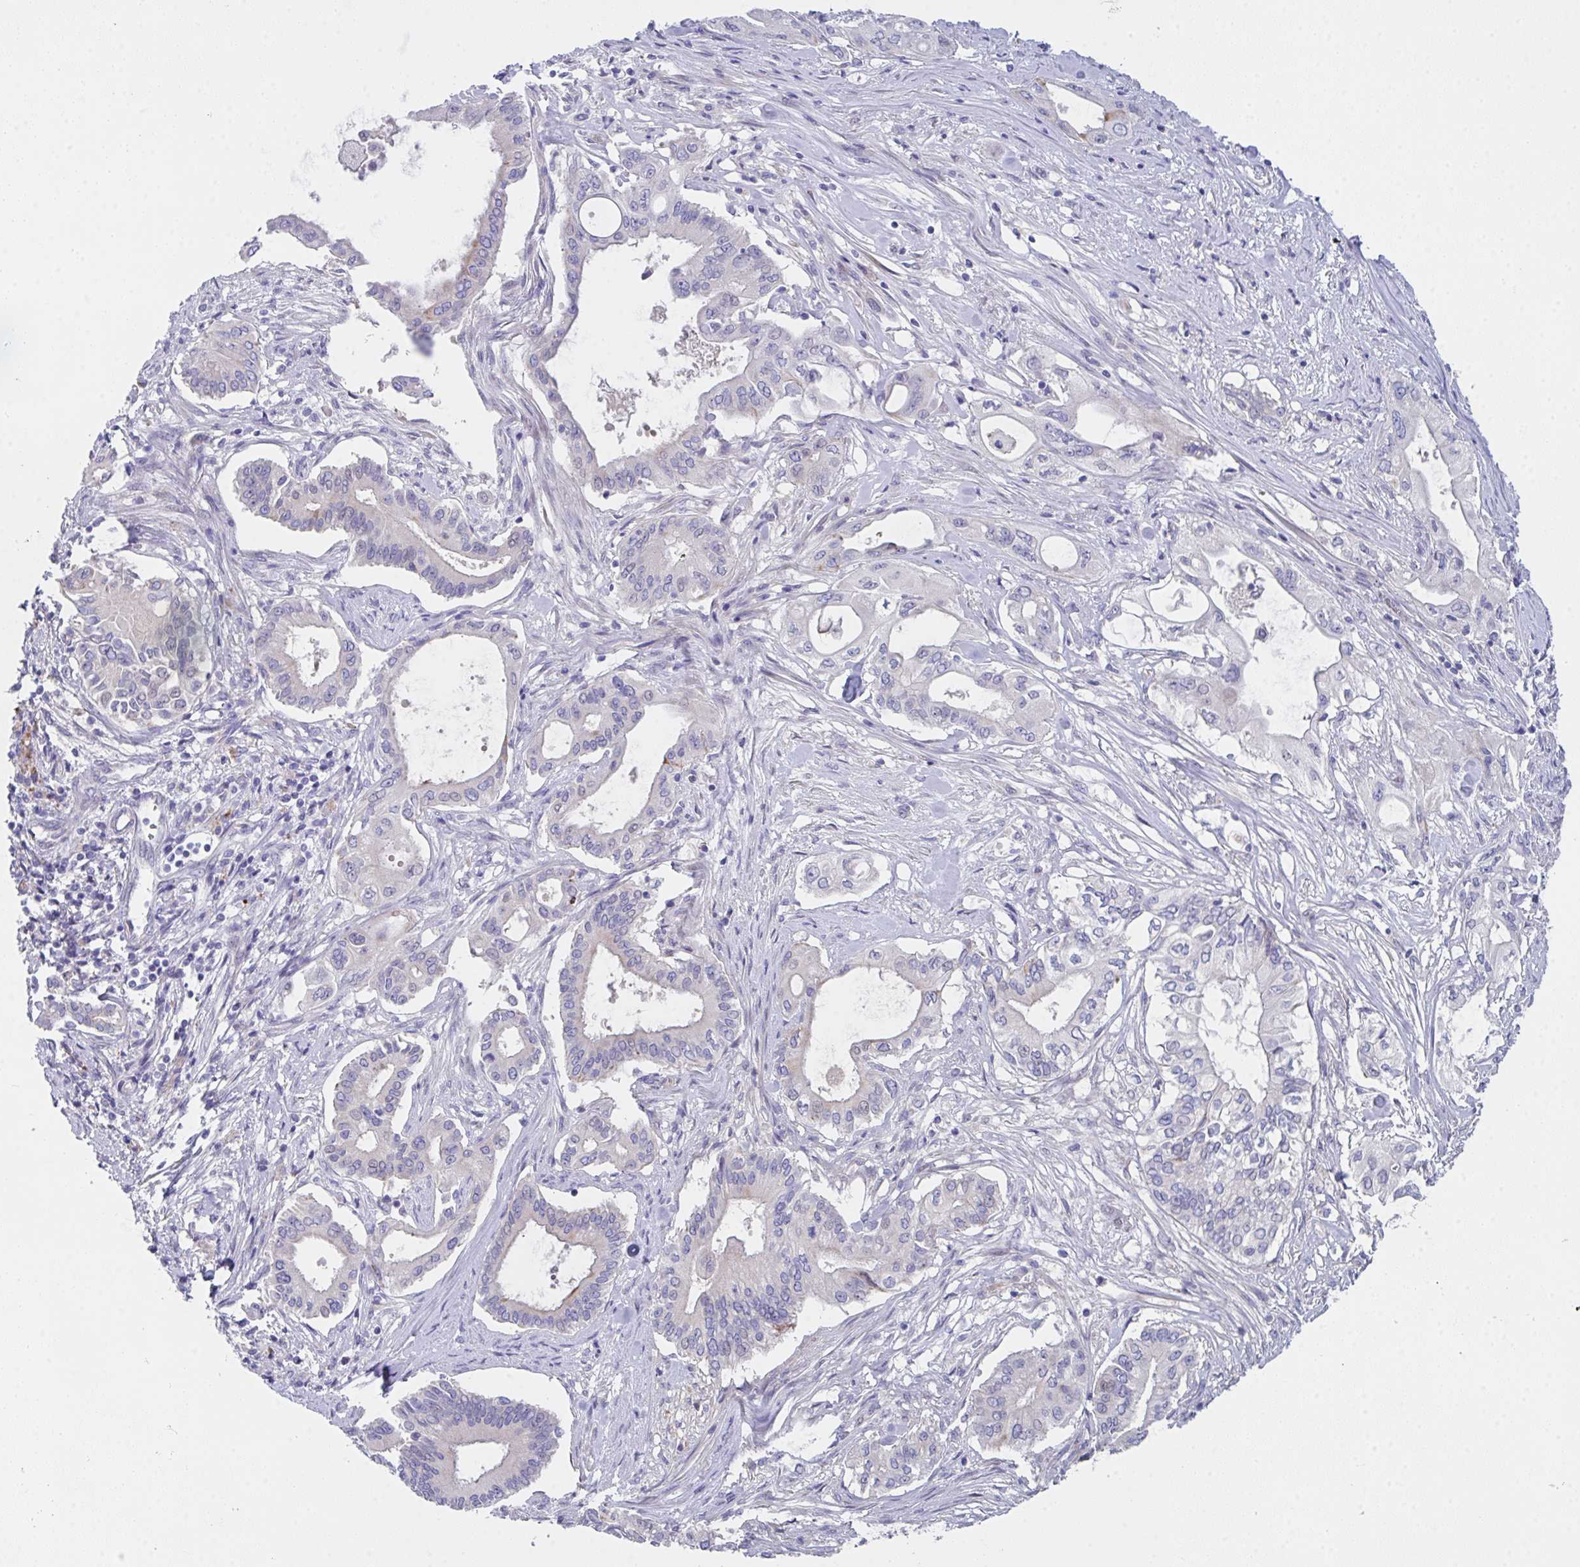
{"staining": {"intensity": "negative", "quantity": "none", "location": "none"}, "tissue": "pancreatic cancer", "cell_type": "Tumor cells", "image_type": "cancer", "snomed": [{"axis": "morphology", "description": "Adenocarcinoma, NOS"}, {"axis": "topography", "description": "Pancreas"}], "caption": "Tumor cells show no significant protein staining in pancreatic cancer. (DAB (3,3'-diaminobenzidine) immunohistochemistry (IHC) visualized using brightfield microscopy, high magnification).", "gene": "FBXO47", "patient": {"sex": "female", "age": 68}}